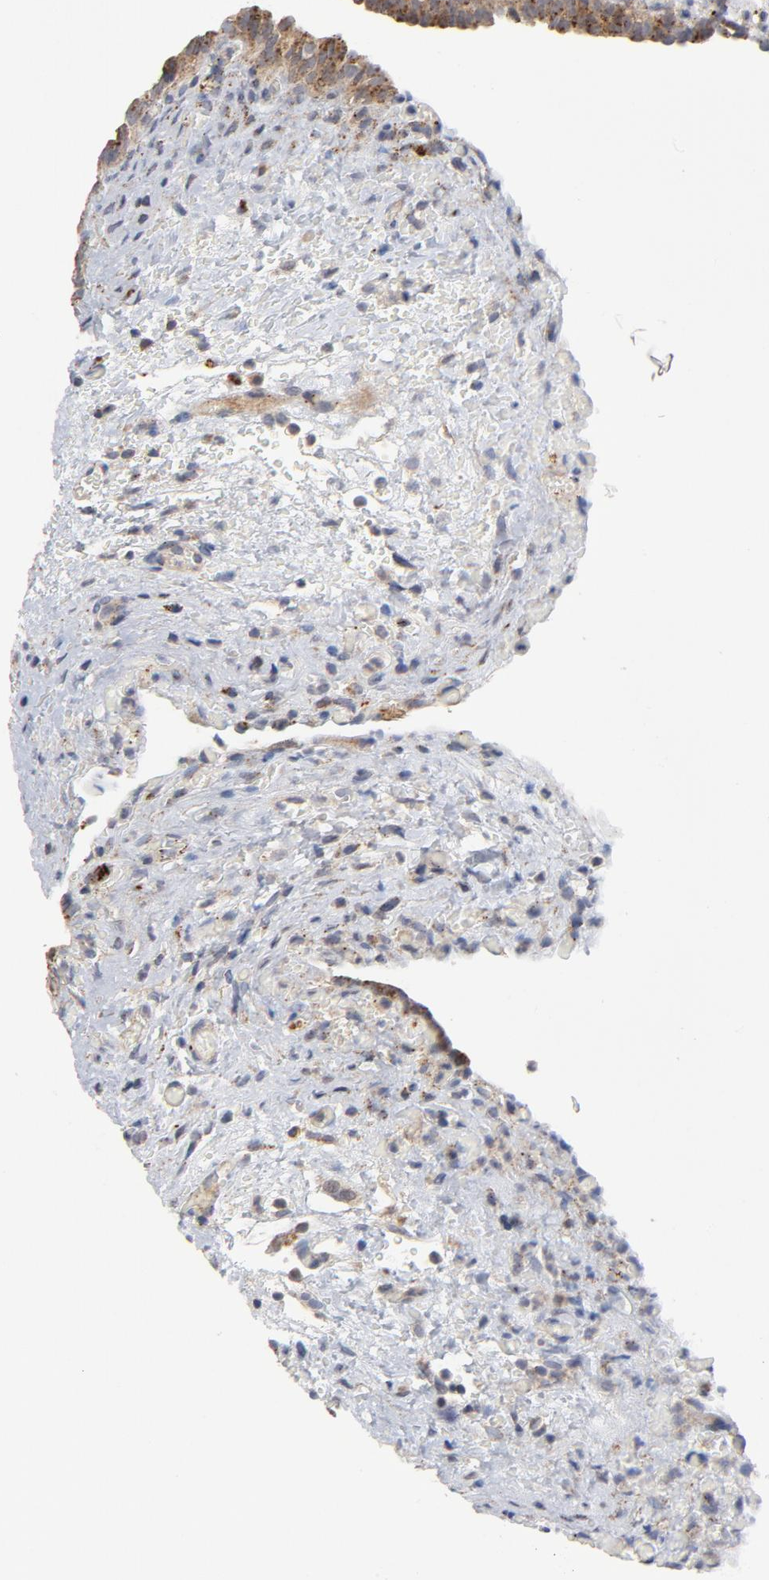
{"staining": {"intensity": "strong", "quantity": ">75%", "location": "cytoplasmic/membranous"}, "tissue": "urinary bladder", "cell_type": "Urothelial cells", "image_type": "normal", "snomed": [{"axis": "morphology", "description": "Normal tissue, NOS"}, {"axis": "morphology", "description": "Dysplasia, NOS"}, {"axis": "topography", "description": "Urinary bladder"}], "caption": "There is high levels of strong cytoplasmic/membranous positivity in urothelial cells of normal urinary bladder, as demonstrated by immunohistochemical staining (brown color).", "gene": "AKT2", "patient": {"sex": "male", "age": 35}}